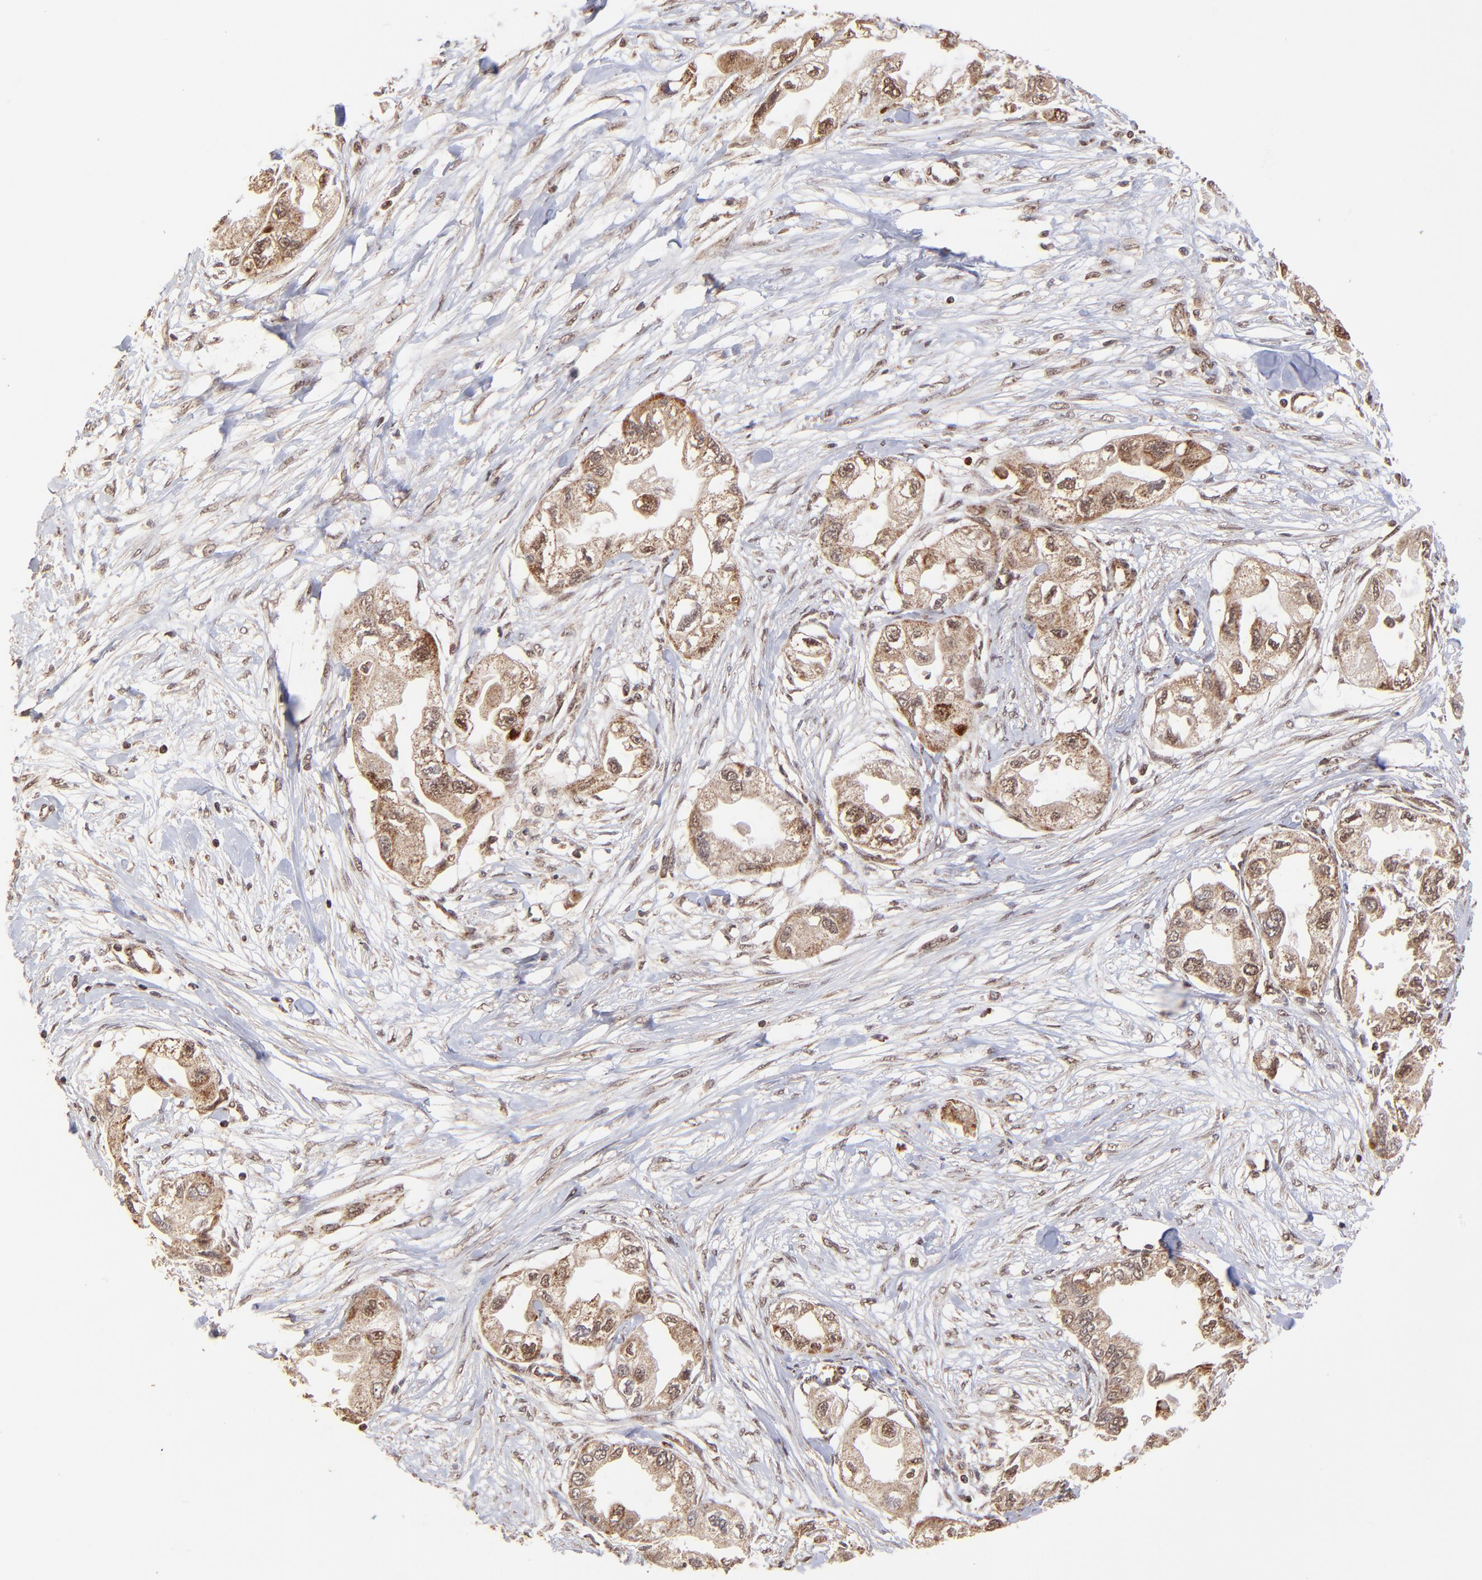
{"staining": {"intensity": "moderate", "quantity": ">75%", "location": "cytoplasmic/membranous"}, "tissue": "endometrial cancer", "cell_type": "Tumor cells", "image_type": "cancer", "snomed": [{"axis": "morphology", "description": "Adenocarcinoma, NOS"}, {"axis": "topography", "description": "Endometrium"}], "caption": "IHC histopathology image of neoplastic tissue: endometrial cancer stained using immunohistochemistry (IHC) displays medium levels of moderate protein expression localized specifically in the cytoplasmic/membranous of tumor cells, appearing as a cytoplasmic/membranous brown color.", "gene": "MED15", "patient": {"sex": "female", "age": 67}}